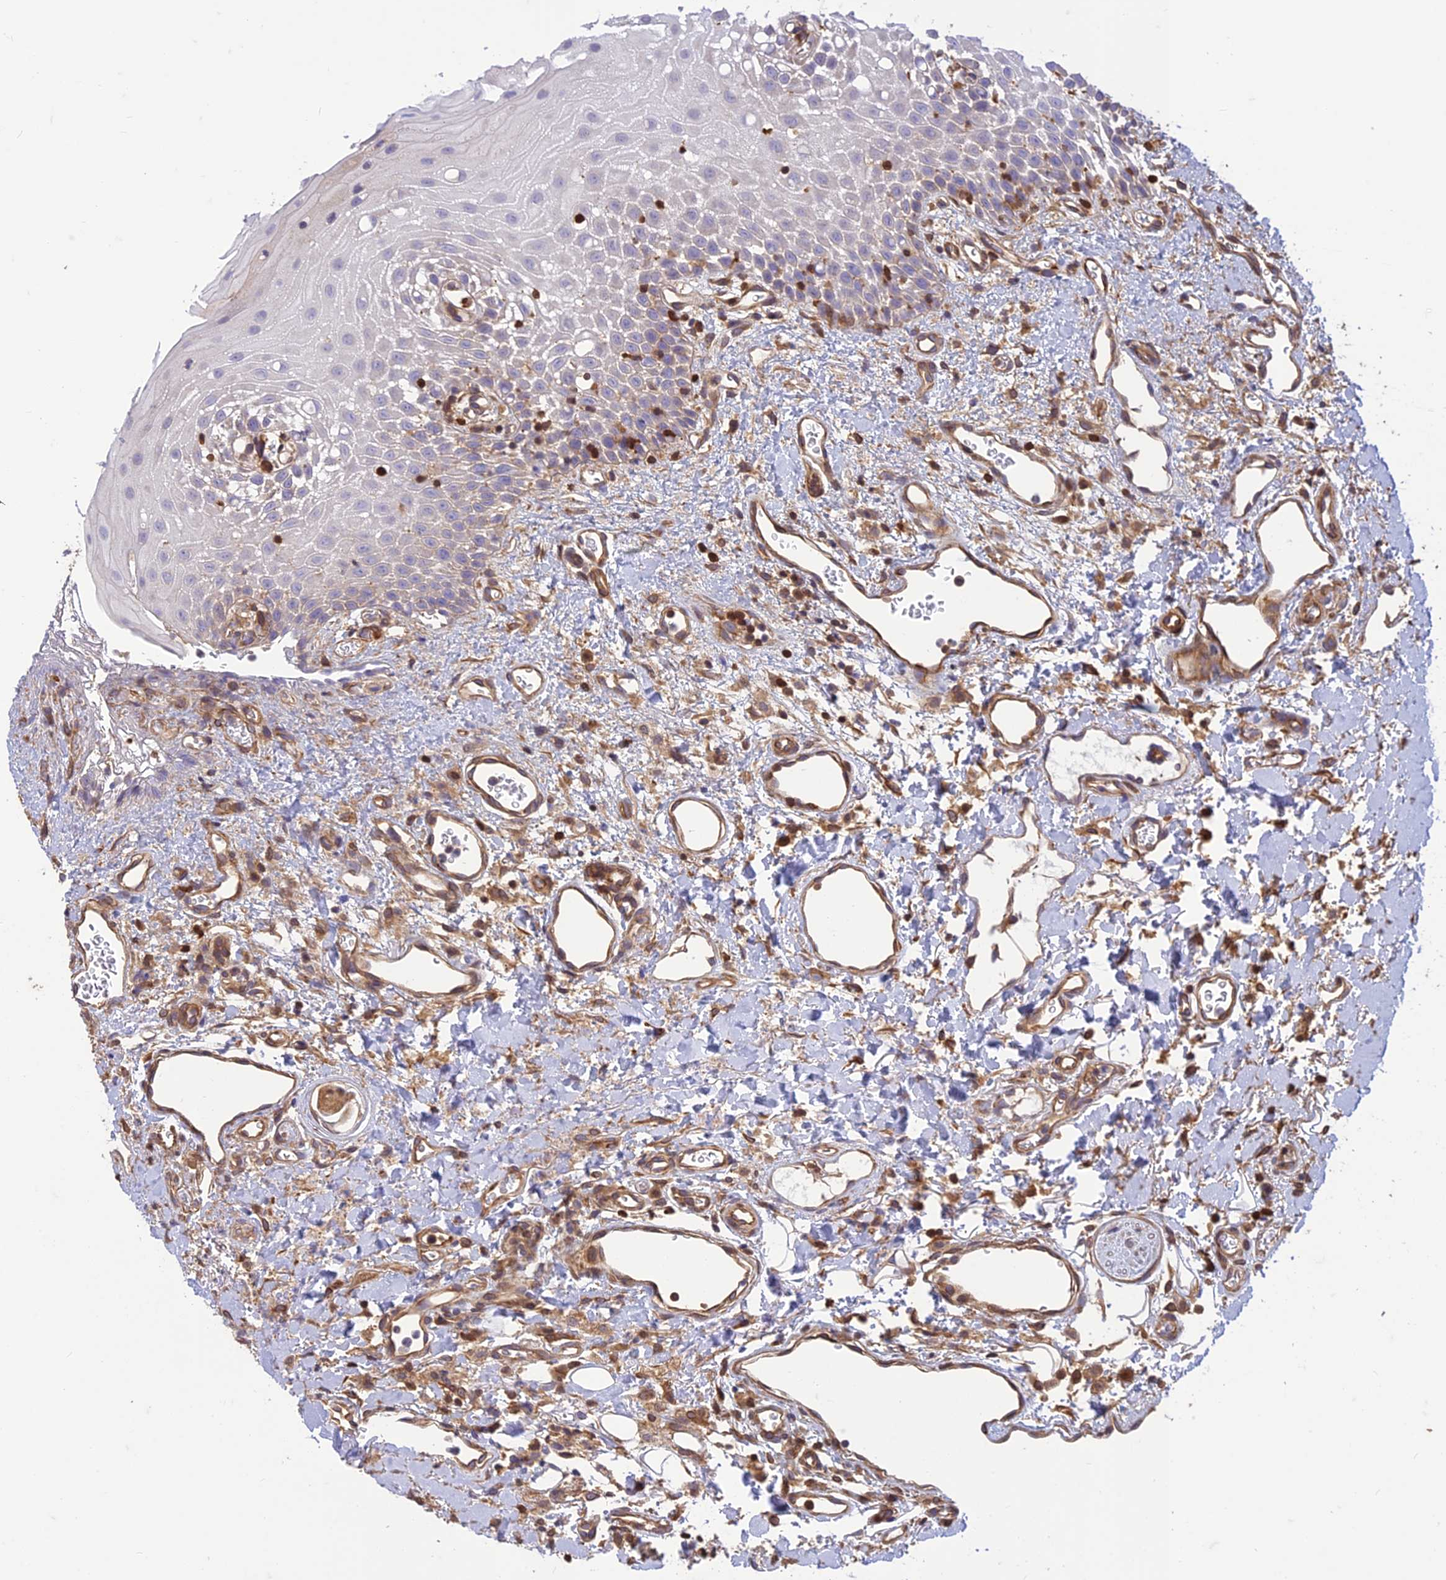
{"staining": {"intensity": "negative", "quantity": "none", "location": "none"}, "tissue": "oral mucosa", "cell_type": "Squamous epithelial cells", "image_type": "normal", "snomed": [{"axis": "morphology", "description": "Normal tissue, NOS"}, {"axis": "topography", "description": "Oral tissue"}], "caption": "This is a photomicrograph of immunohistochemistry staining of normal oral mucosa, which shows no staining in squamous epithelial cells. The staining is performed using DAB brown chromogen with nuclei counter-stained in using hematoxylin.", "gene": "HPSE2", "patient": {"sex": "female", "age": 70}}